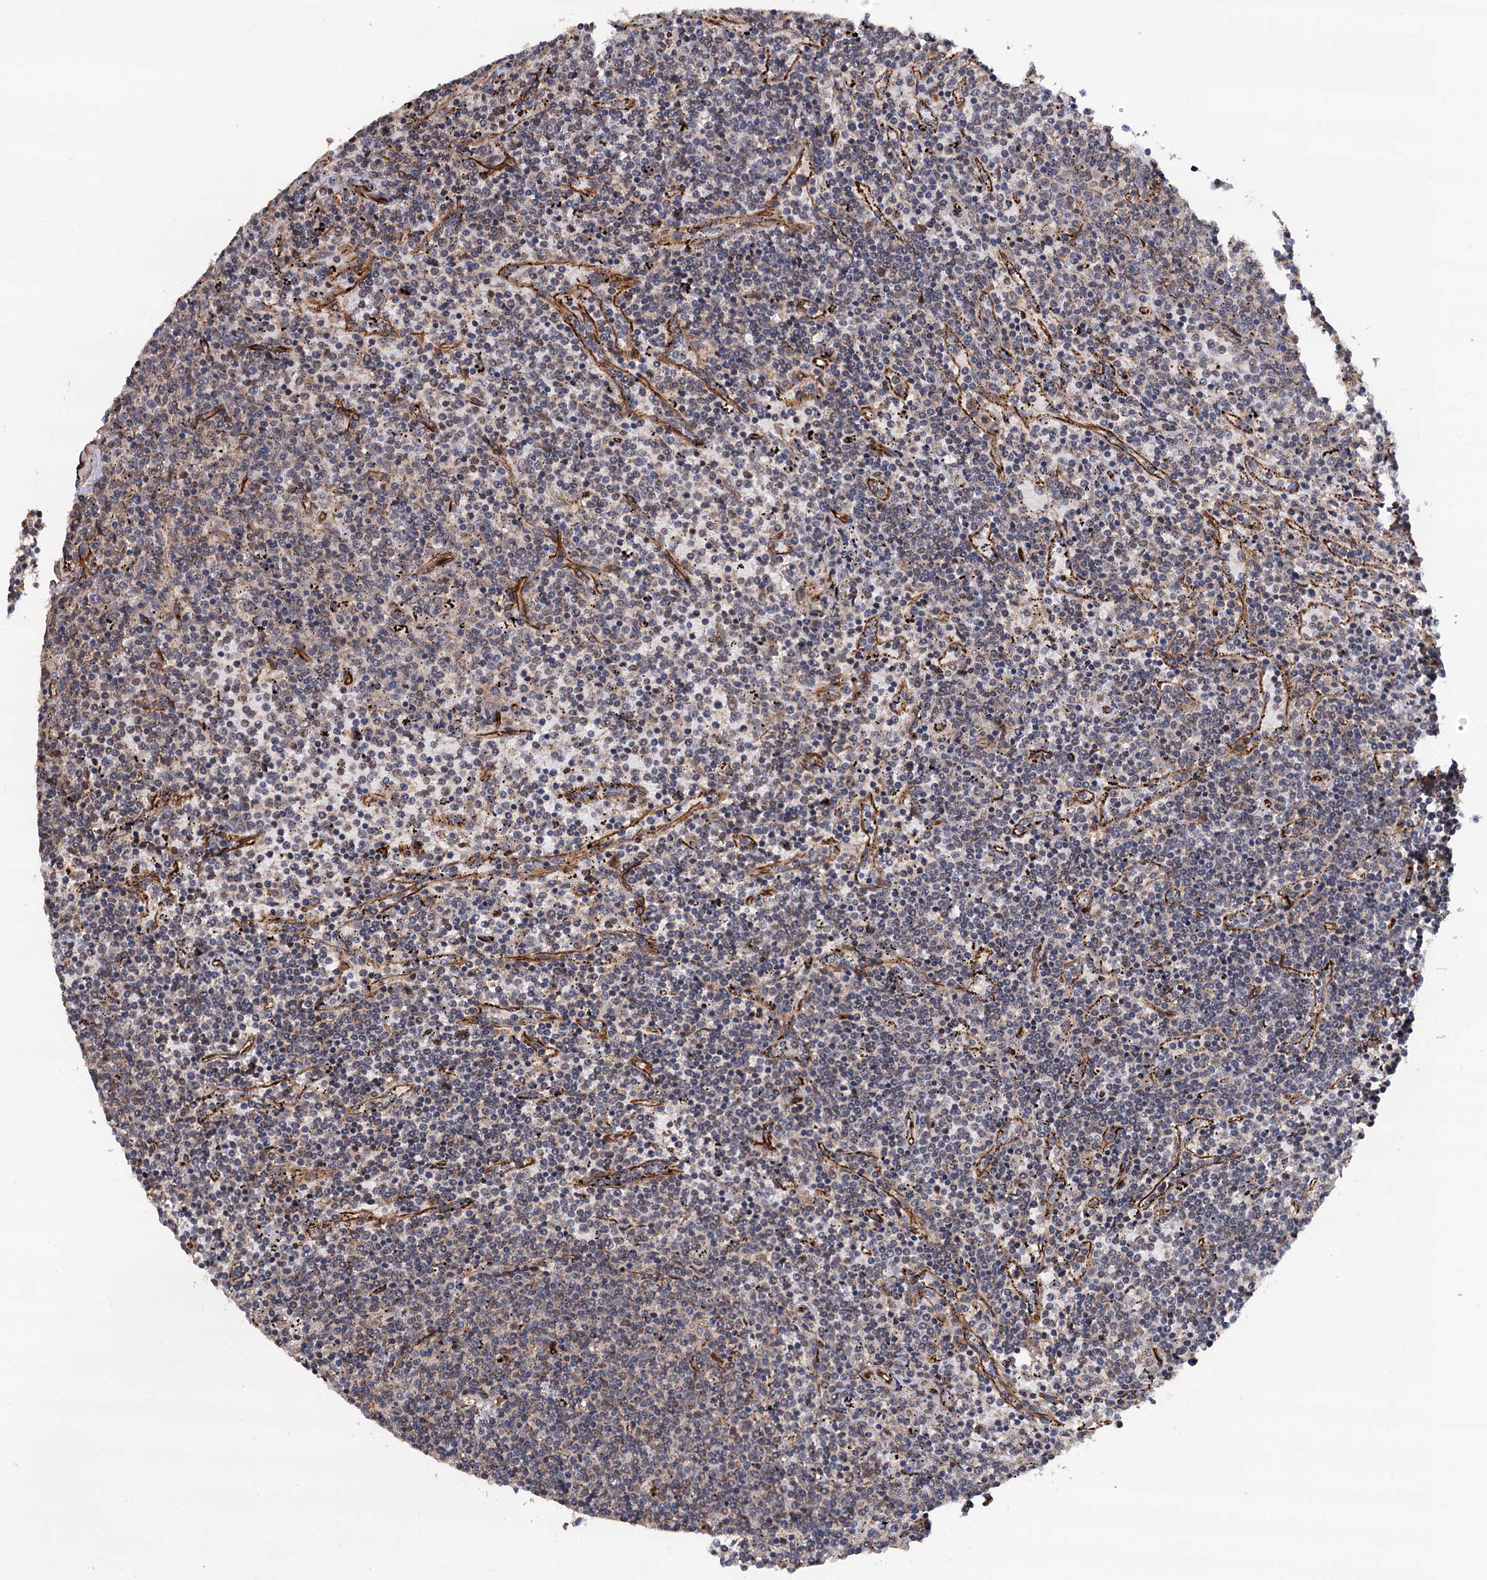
{"staining": {"intensity": "negative", "quantity": "none", "location": "none"}, "tissue": "lymphoma", "cell_type": "Tumor cells", "image_type": "cancer", "snomed": [{"axis": "morphology", "description": "Malignant lymphoma, non-Hodgkin's type, Low grade"}, {"axis": "topography", "description": "Spleen"}], "caption": "Protein analysis of low-grade malignant lymphoma, non-Hodgkin's type reveals no significant staining in tumor cells.", "gene": "FSIP1", "patient": {"sex": "female", "age": 50}}